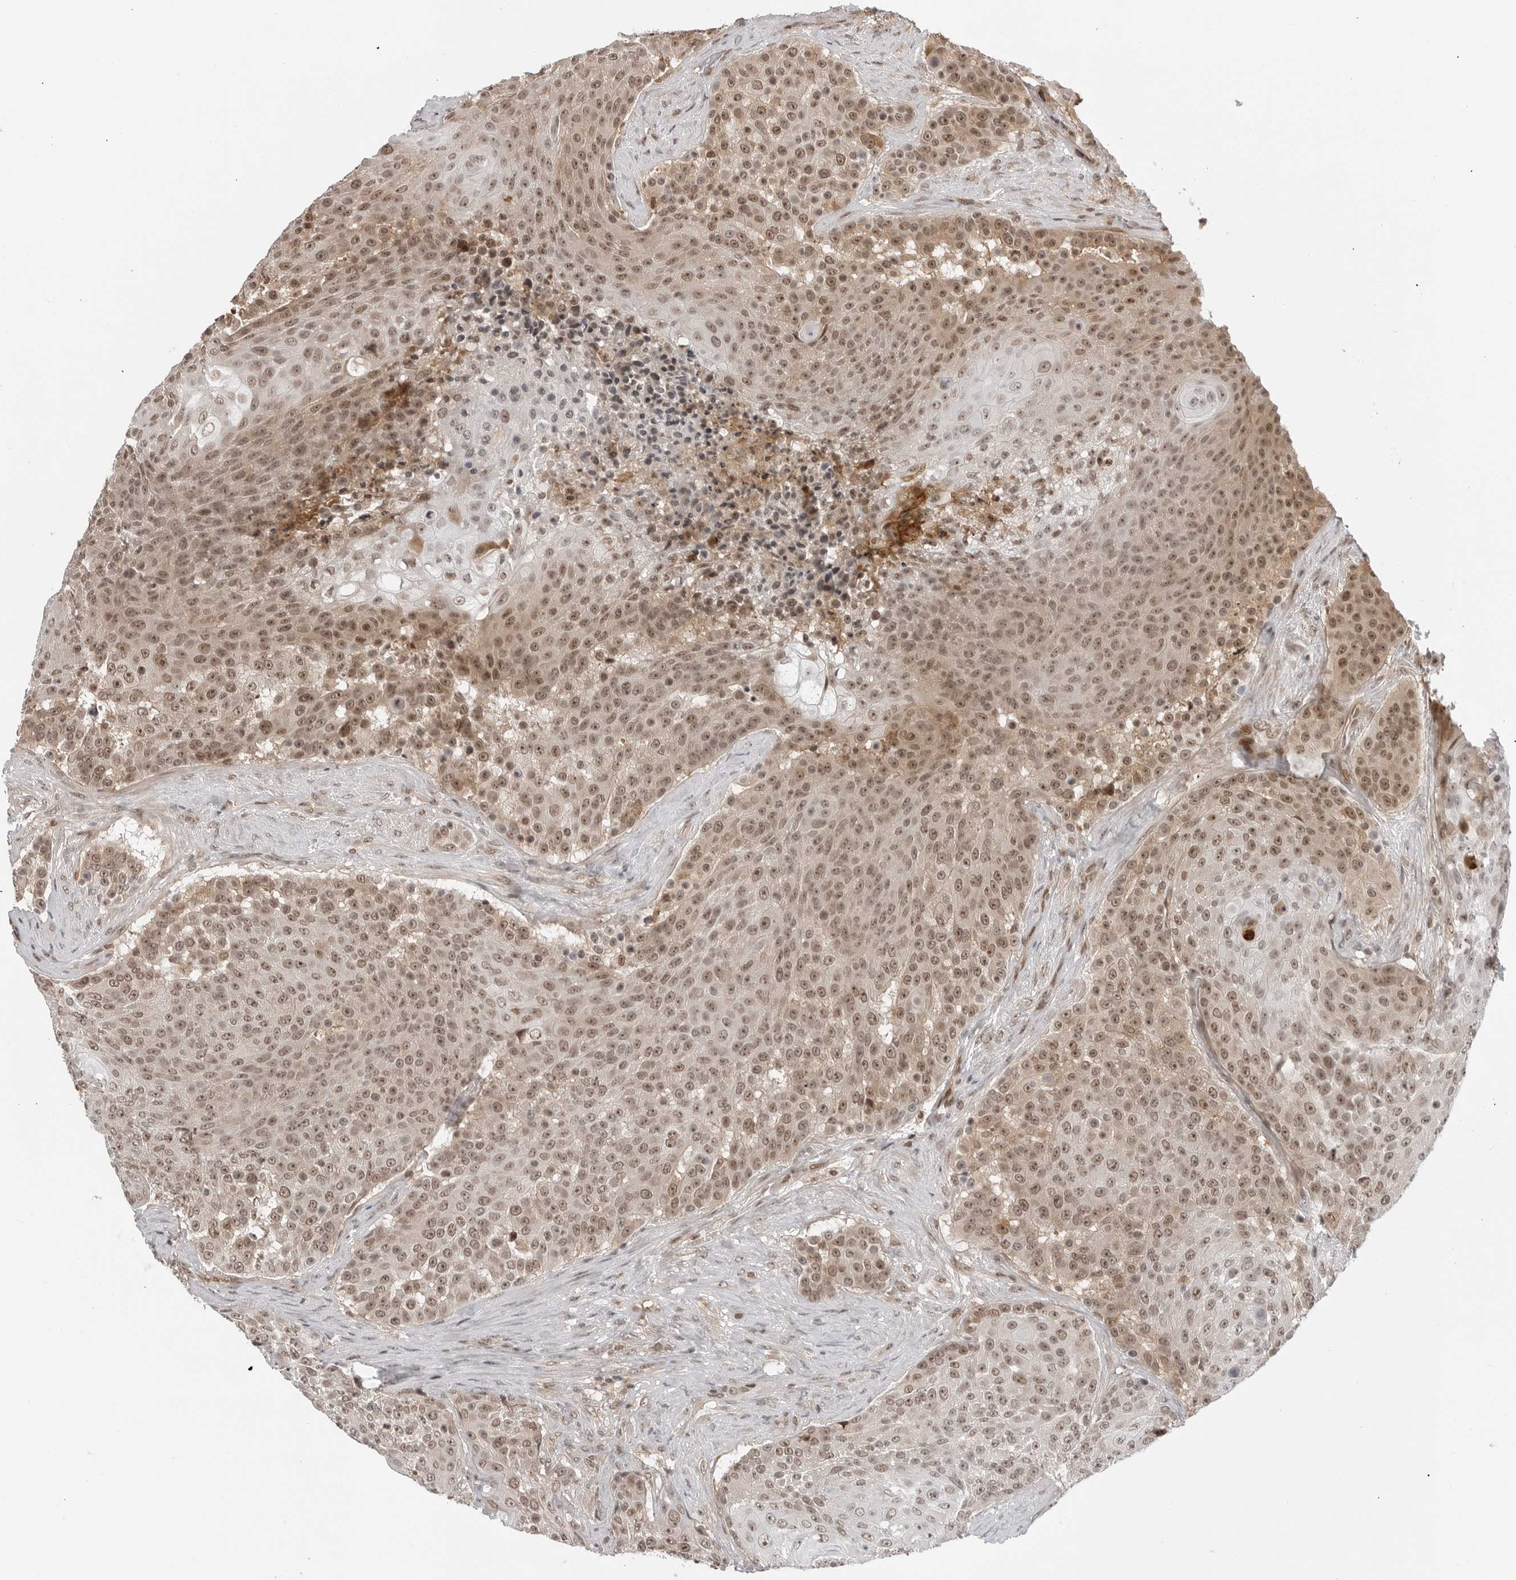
{"staining": {"intensity": "moderate", "quantity": ">75%", "location": "nuclear"}, "tissue": "urothelial cancer", "cell_type": "Tumor cells", "image_type": "cancer", "snomed": [{"axis": "morphology", "description": "Urothelial carcinoma, High grade"}, {"axis": "topography", "description": "Urinary bladder"}], "caption": "A micrograph of urothelial cancer stained for a protein demonstrates moderate nuclear brown staining in tumor cells.", "gene": "C8orf33", "patient": {"sex": "female", "age": 63}}